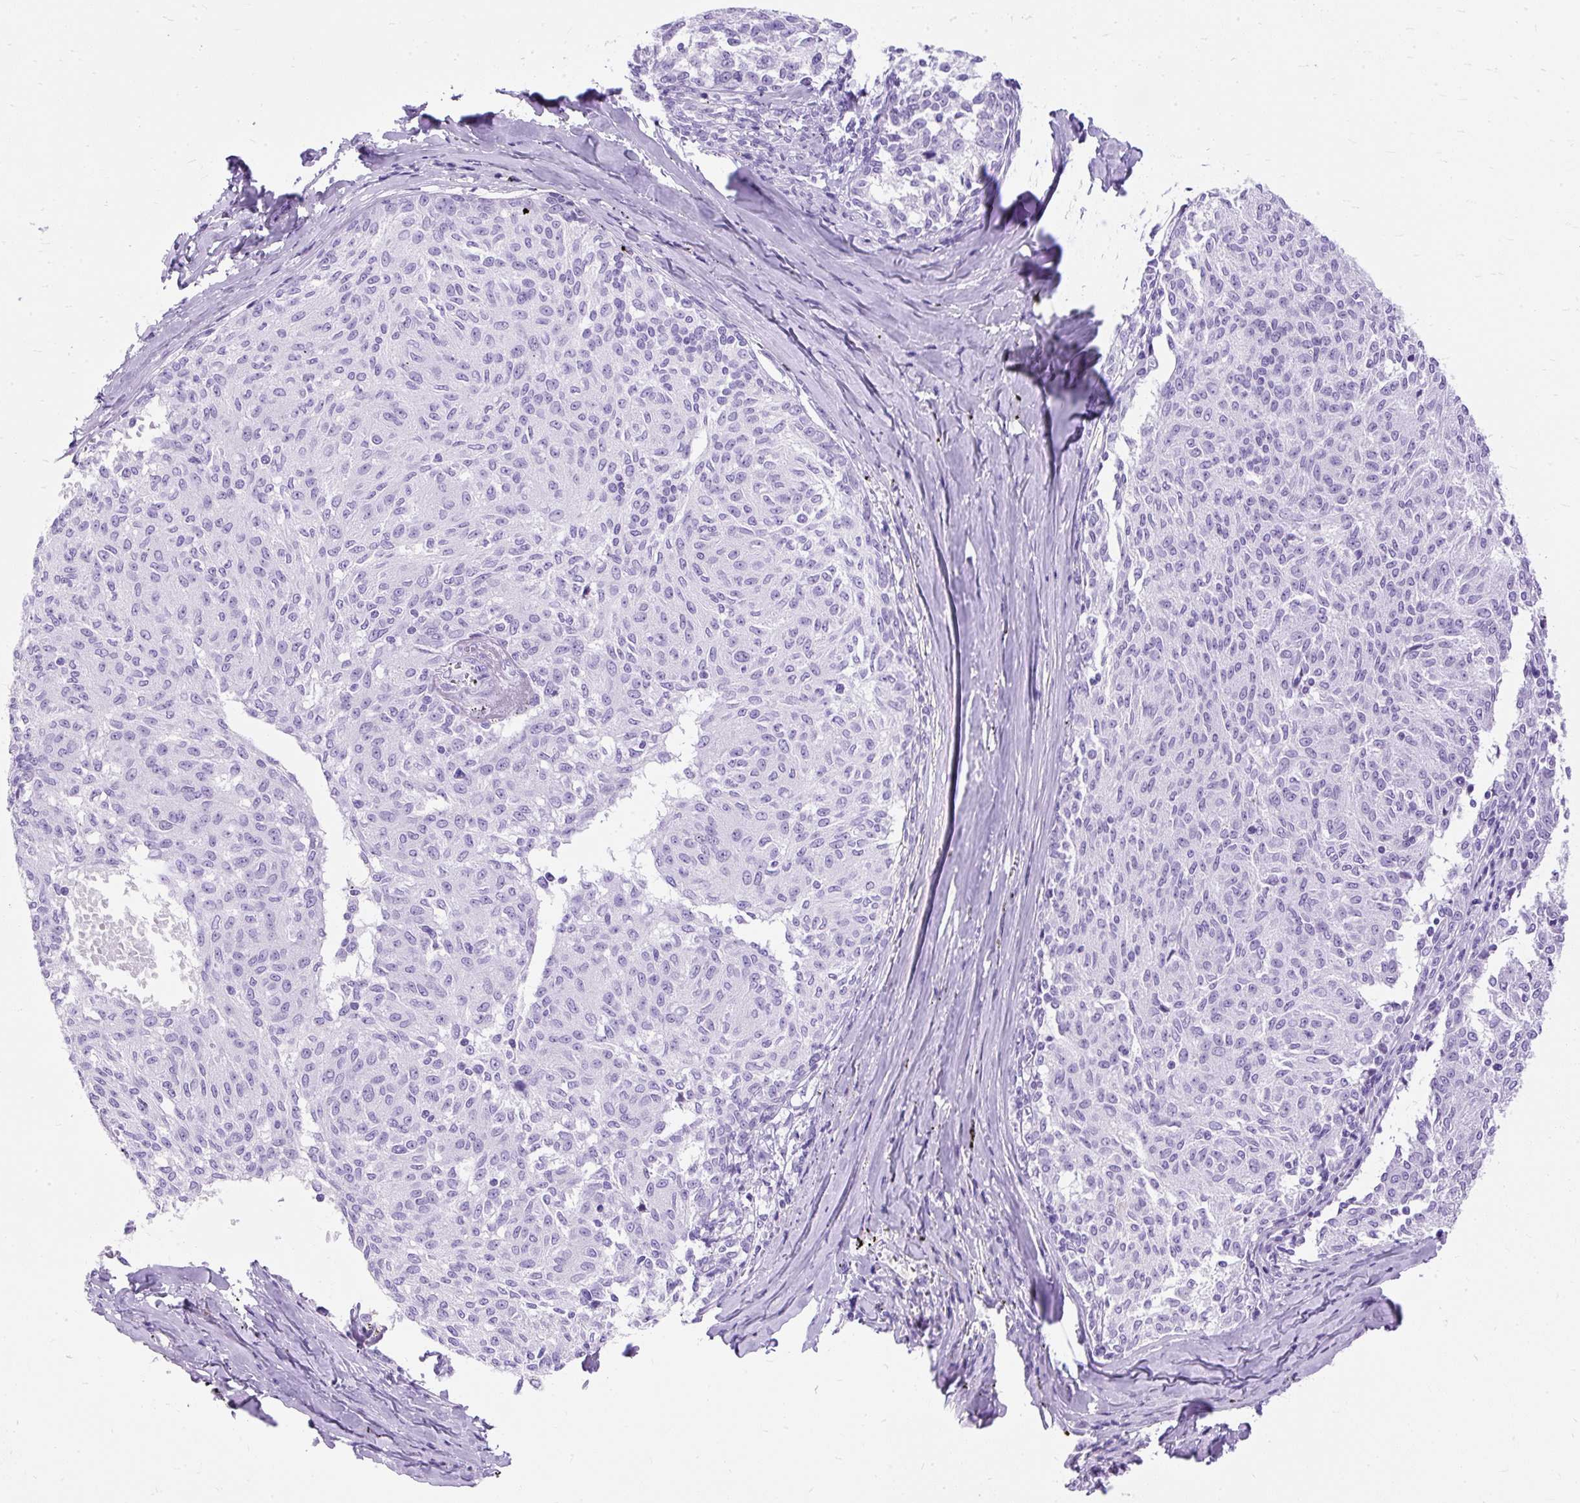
{"staining": {"intensity": "negative", "quantity": "none", "location": "none"}, "tissue": "melanoma", "cell_type": "Tumor cells", "image_type": "cancer", "snomed": [{"axis": "morphology", "description": "Malignant melanoma, NOS"}, {"axis": "topography", "description": "Skin"}], "caption": "This is an immunohistochemistry image of human malignant melanoma. There is no staining in tumor cells.", "gene": "PVALB", "patient": {"sex": "female", "age": 72}}